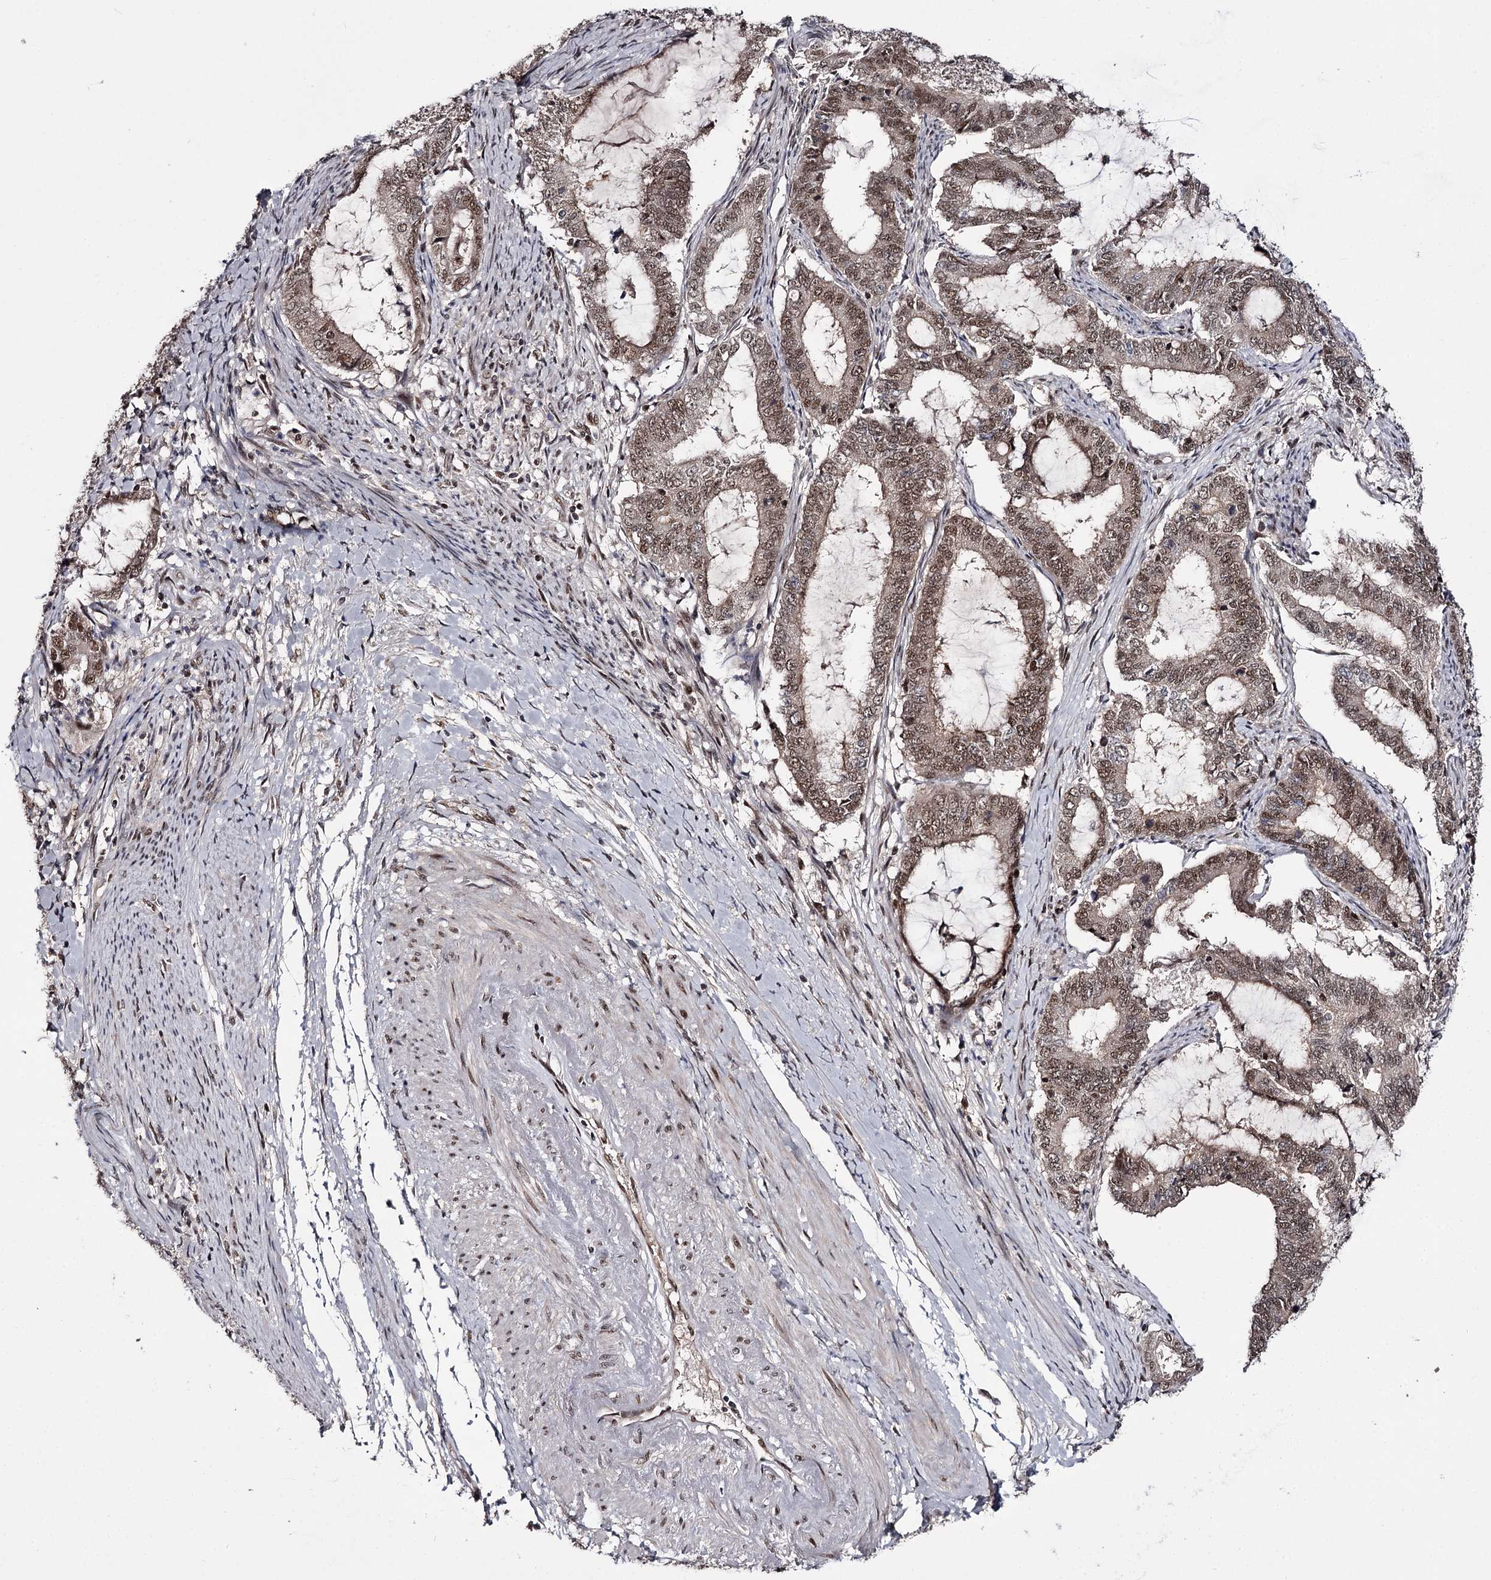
{"staining": {"intensity": "moderate", "quantity": ">75%", "location": "nuclear"}, "tissue": "endometrial cancer", "cell_type": "Tumor cells", "image_type": "cancer", "snomed": [{"axis": "morphology", "description": "Adenocarcinoma, NOS"}, {"axis": "topography", "description": "Endometrium"}], "caption": "DAB immunohistochemical staining of endometrial cancer demonstrates moderate nuclear protein staining in about >75% of tumor cells. (brown staining indicates protein expression, while blue staining denotes nuclei).", "gene": "TTC33", "patient": {"sex": "female", "age": 51}}